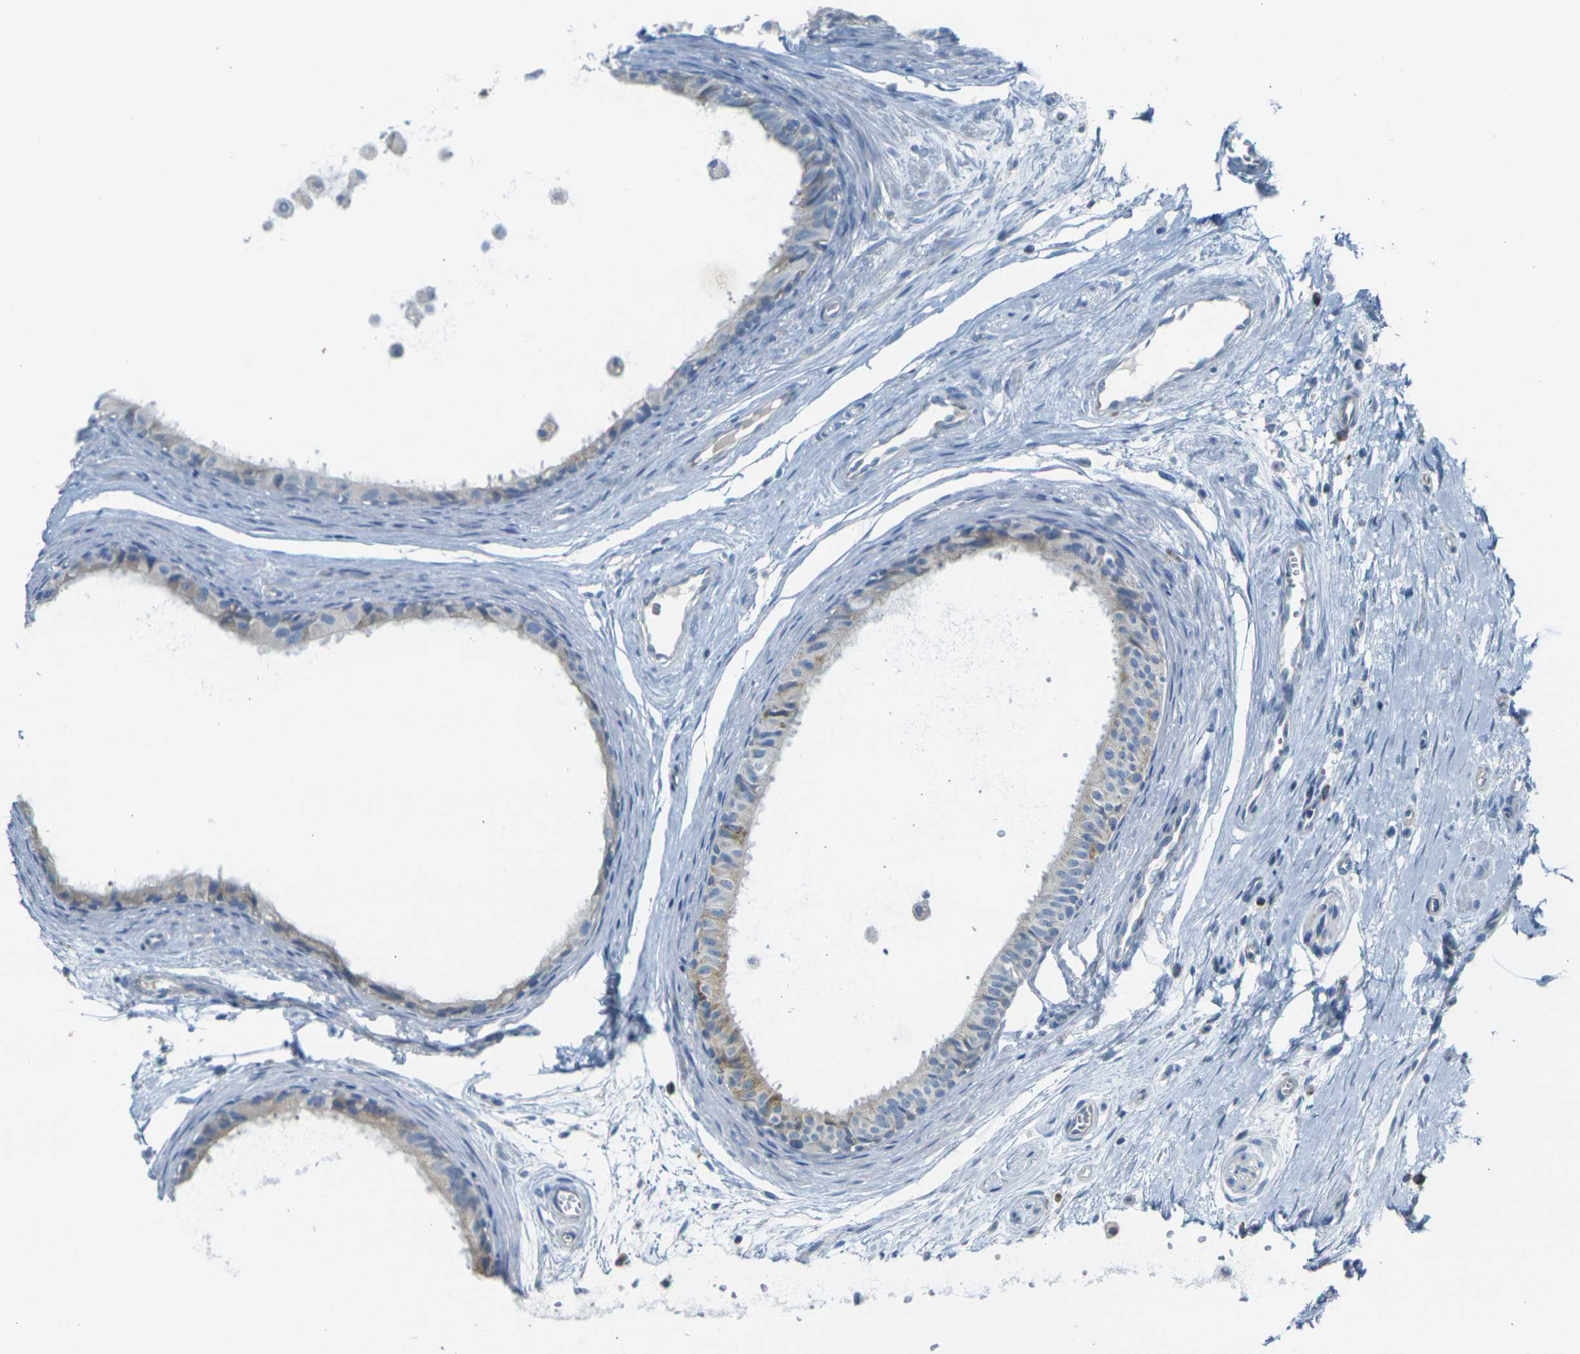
{"staining": {"intensity": "weak", "quantity": ">75%", "location": "cytoplasmic/membranous"}, "tissue": "epididymis", "cell_type": "Glandular cells", "image_type": "normal", "snomed": [{"axis": "morphology", "description": "Normal tissue, NOS"}, {"axis": "morphology", "description": "Inflammation, NOS"}, {"axis": "topography", "description": "Epididymis"}], "caption": "Protein expression by immunohistochemistry shows weak cytoplasmic/membranous expression in approximately >75% of glandular cells in unremarkable epididymis.", "gene": "PARD6B", "patient": {"sex": "male", "age": 85}}